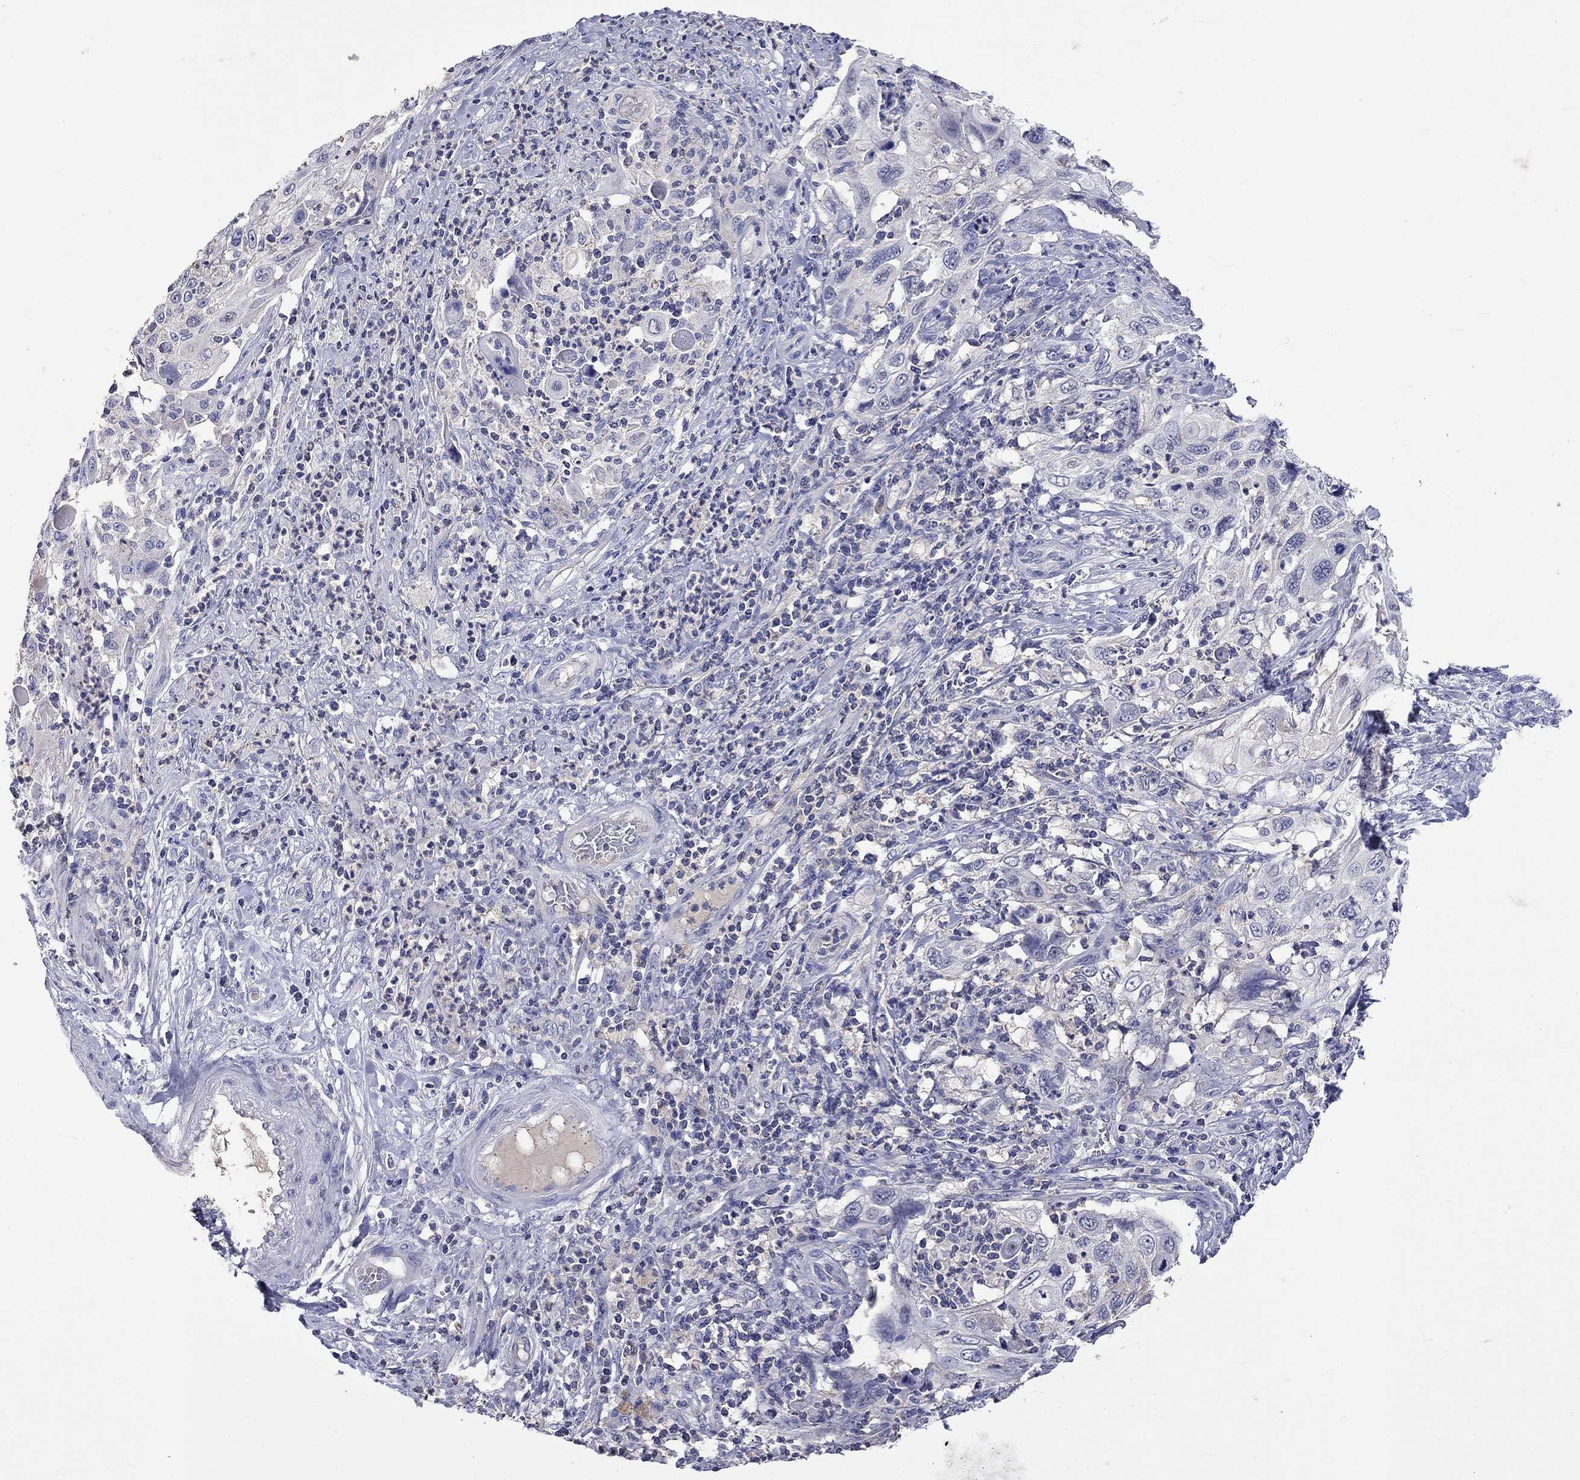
{"staining": {"intensity": "negative", "quantity": "none", "location": "none"}, "tissue": "cervical cancer", "cell_type": "Tumor cells", "image_type": "cancer", "snomed": [{"axis": "morphology", "description": "Squamous cell carcinoma, NOS"}, {"axis": "topography", "description": "Cervix"}], "caption": "Cervical cancer (squamous cell carcinoma) was stained to show a protein in brown. There is no significant expression in tumor cells. The staining is performed using DAB brown chromogen with nuclei counter-stained in using hematoxylin.", "gene": "LRFN4", "patient": {"sex": "female", "age": 70}}